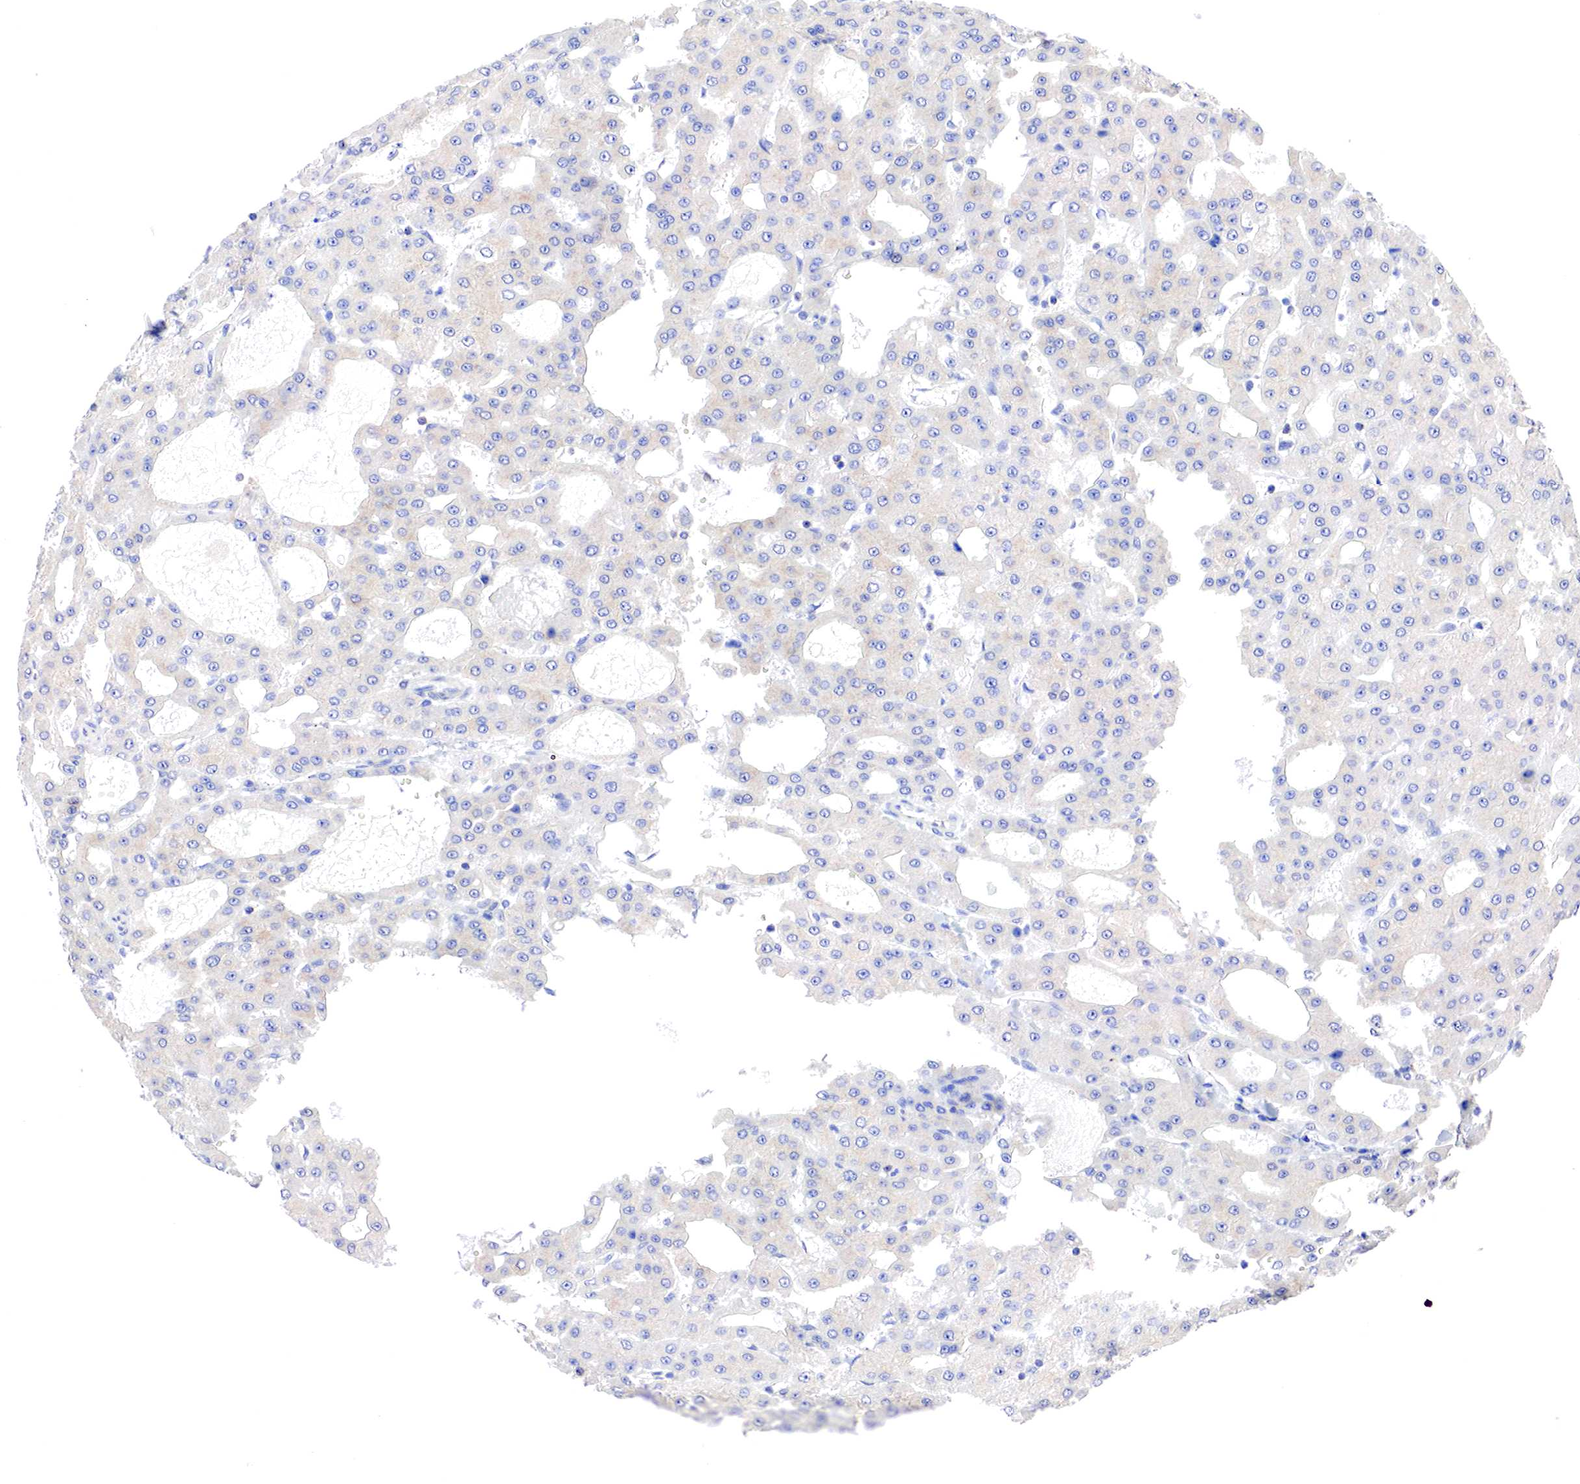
{"staining": {"intensity": "weak", "quantity": "25%-75%", "location": "cytoplasmic/membranous"}, "tissue": "liver cancer", "cell_type": "Tumor cells", "image_type": "cancer", "snomed": [{"axis": "morphology", "description": "Carcinoma, Hepatocellular, NOS"}, {"axis": "topography", "description": "Liver"}], "caption": "IHC of human liver cancer exhibits low levels of weak cytoplasmic/membranous staining in approximately 25%-75% of tumor cells. (Brightfield microscopy of DAB IHC at high magnification).", "gene": "PABIR2", "patient": {"sex": "male", "age": 47}}